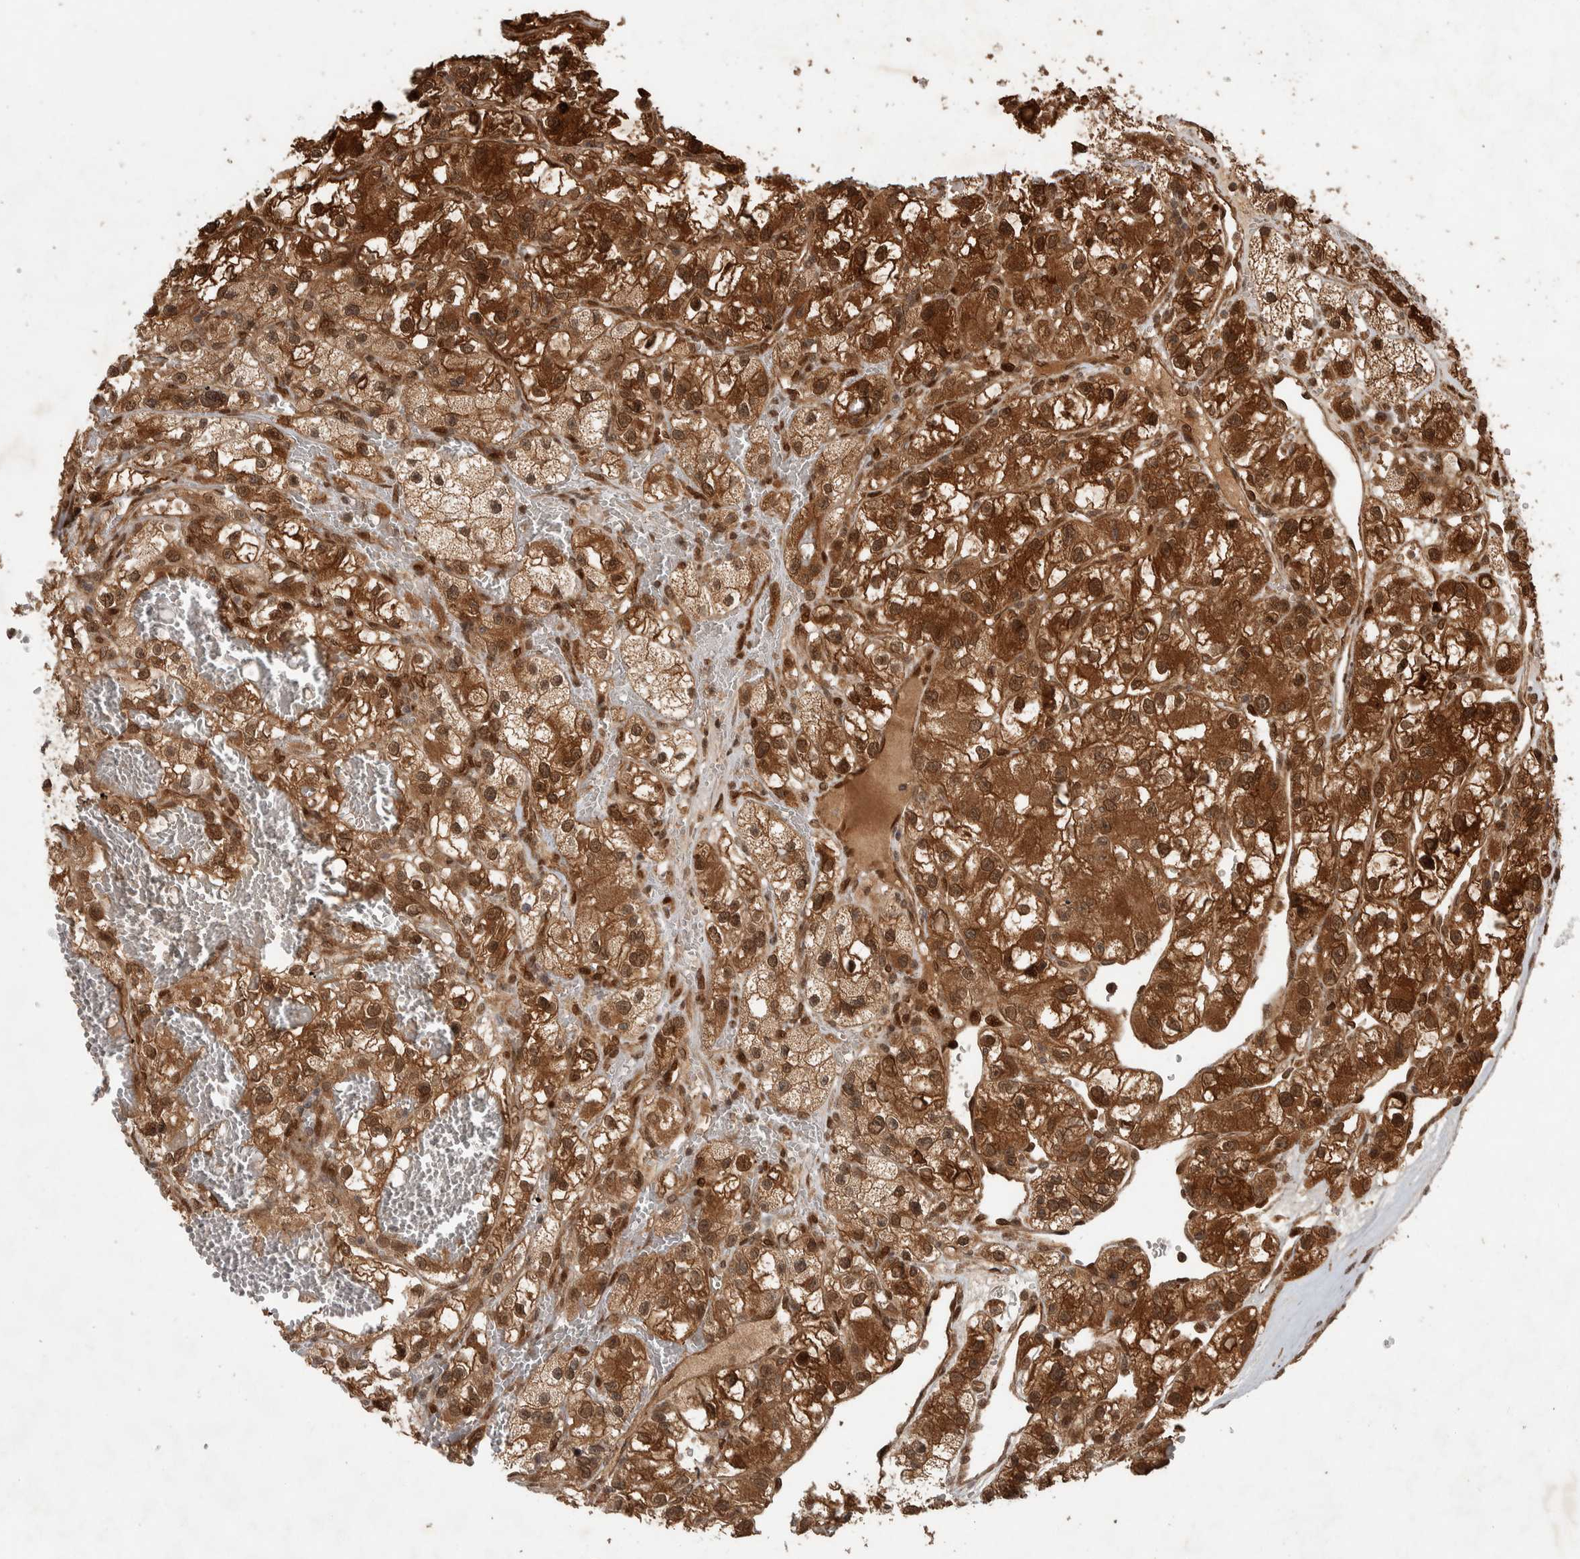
{"staining": {"intensity": "strong", "quantity": ">75%", "location": "cytoplasmic/membranous,nuclear"}, "tissue": "renal cancer", "cell_type": "Tumor cells", "image_type": "cancer", "snomed": [{"axis": "morphology", "description": "Adenocarcinoma, NOS"}, {"axis": "topography", "description": "Kidney"}], "caption": "Immunohistochemical staining of human renal adenocarcinoma demonstrates high levels of strong cytoplasmic/membranous and nuclear positivity in approximately >75% of tumor cells.", "gene": "CNTROB", "patient": {"sex": "female", "age": 57}}